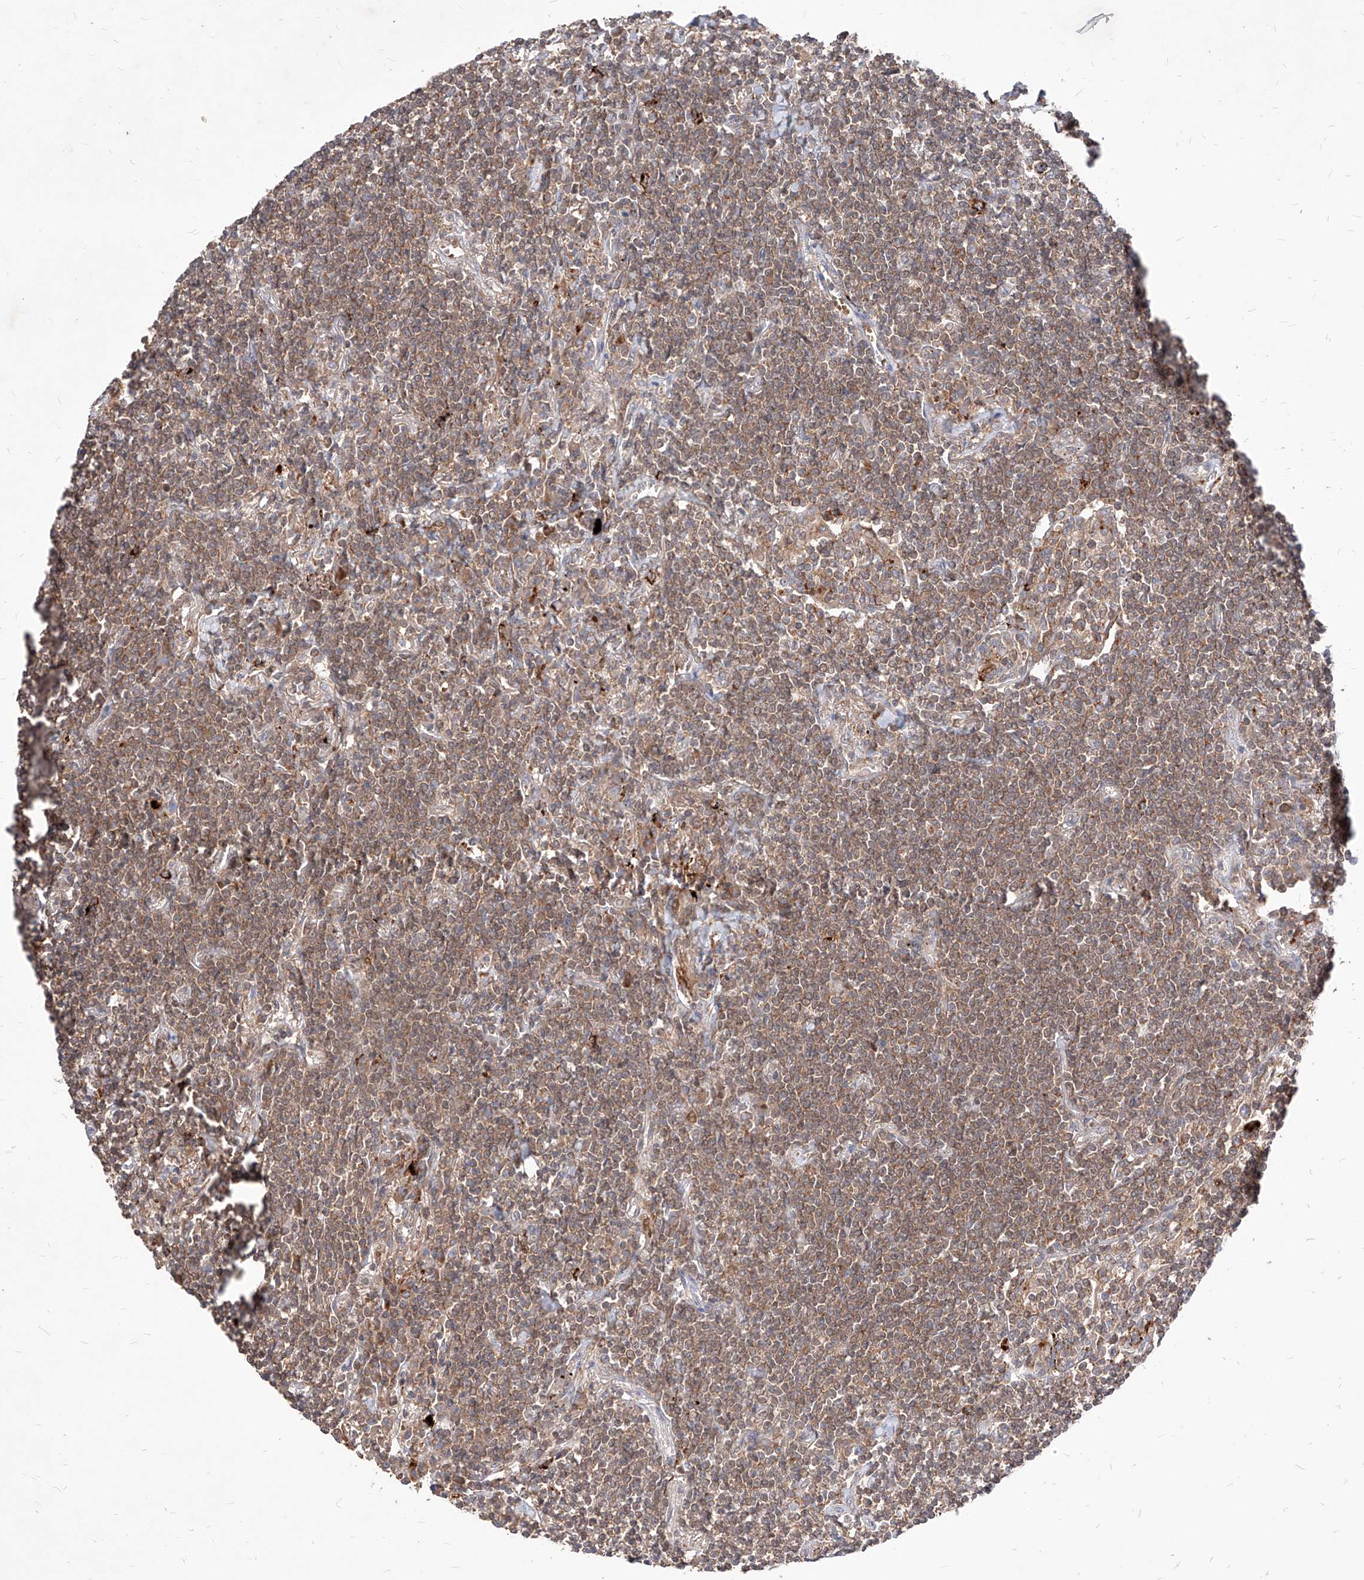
{"staining": {"intensity": "moderate", "quantity": ">75%", "location": "cytoplasmic/membranous"}, "tissue": "lymphoma", "cell_type": "Tumor cells", "image_type": "cancer", "snomed": [{"axis": "morphology", "description": "Malignant lymphoma, non-Hodgkin's type, Low grade"}, {"axis": "topography", "description": "Lung"}], "caption": "Protein analysis of lymphoma tissue reveals moderate cytoplasmic/membranous positivity in approximately >75% of tumor cells.", "gene": "TSNAX", "patient": {"sex": "female", "age": 71}}